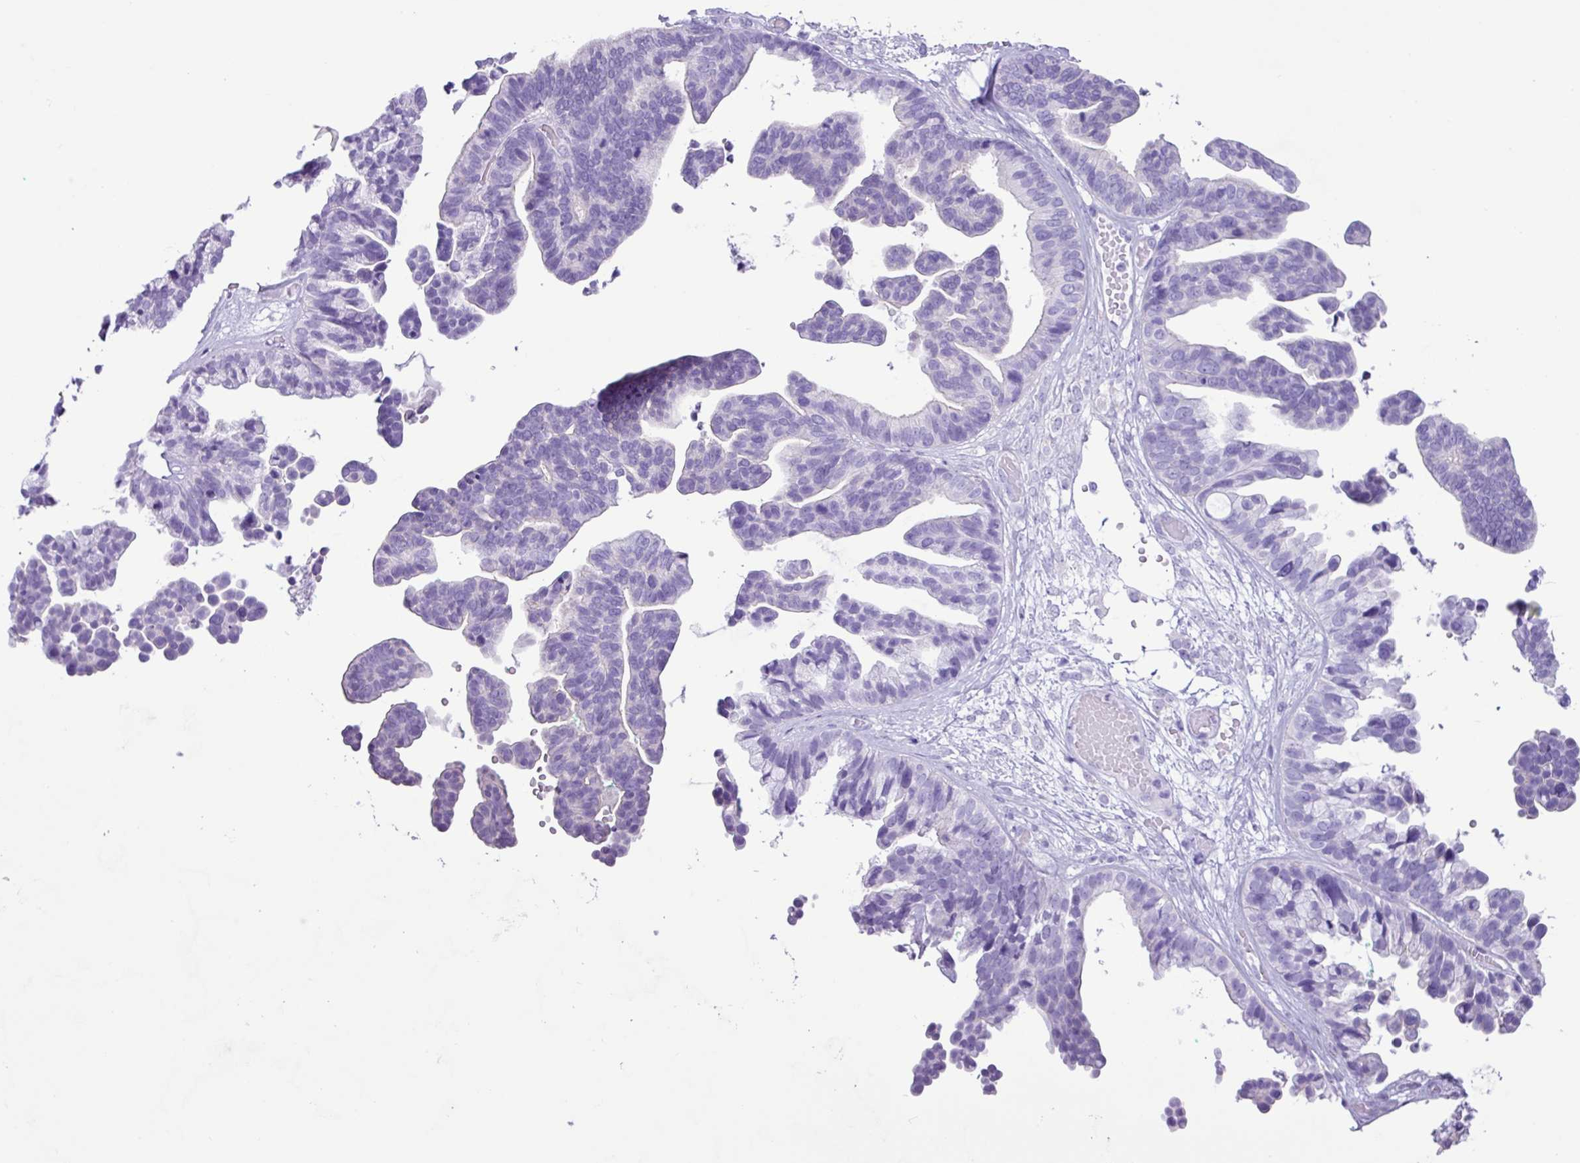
{"staining": {"intensity": "negative", "quantity": "none", "location": "none"}, "tissue": "ovarian cancer", "cell_type": "Tumor cells", "image_type": "cancer", "snomed": [{"axis": "morphology", "description": "Cystadenocarcinoma, serous, NOS"}, {"axis": "topography", "description": "Ovary"}], "caption": "Tumor cells show no significant positivity in serous cystadenocarcinoma (ovarian).", "gene": "CKMT2", "patient": {"sex": "female", "age": 56}}